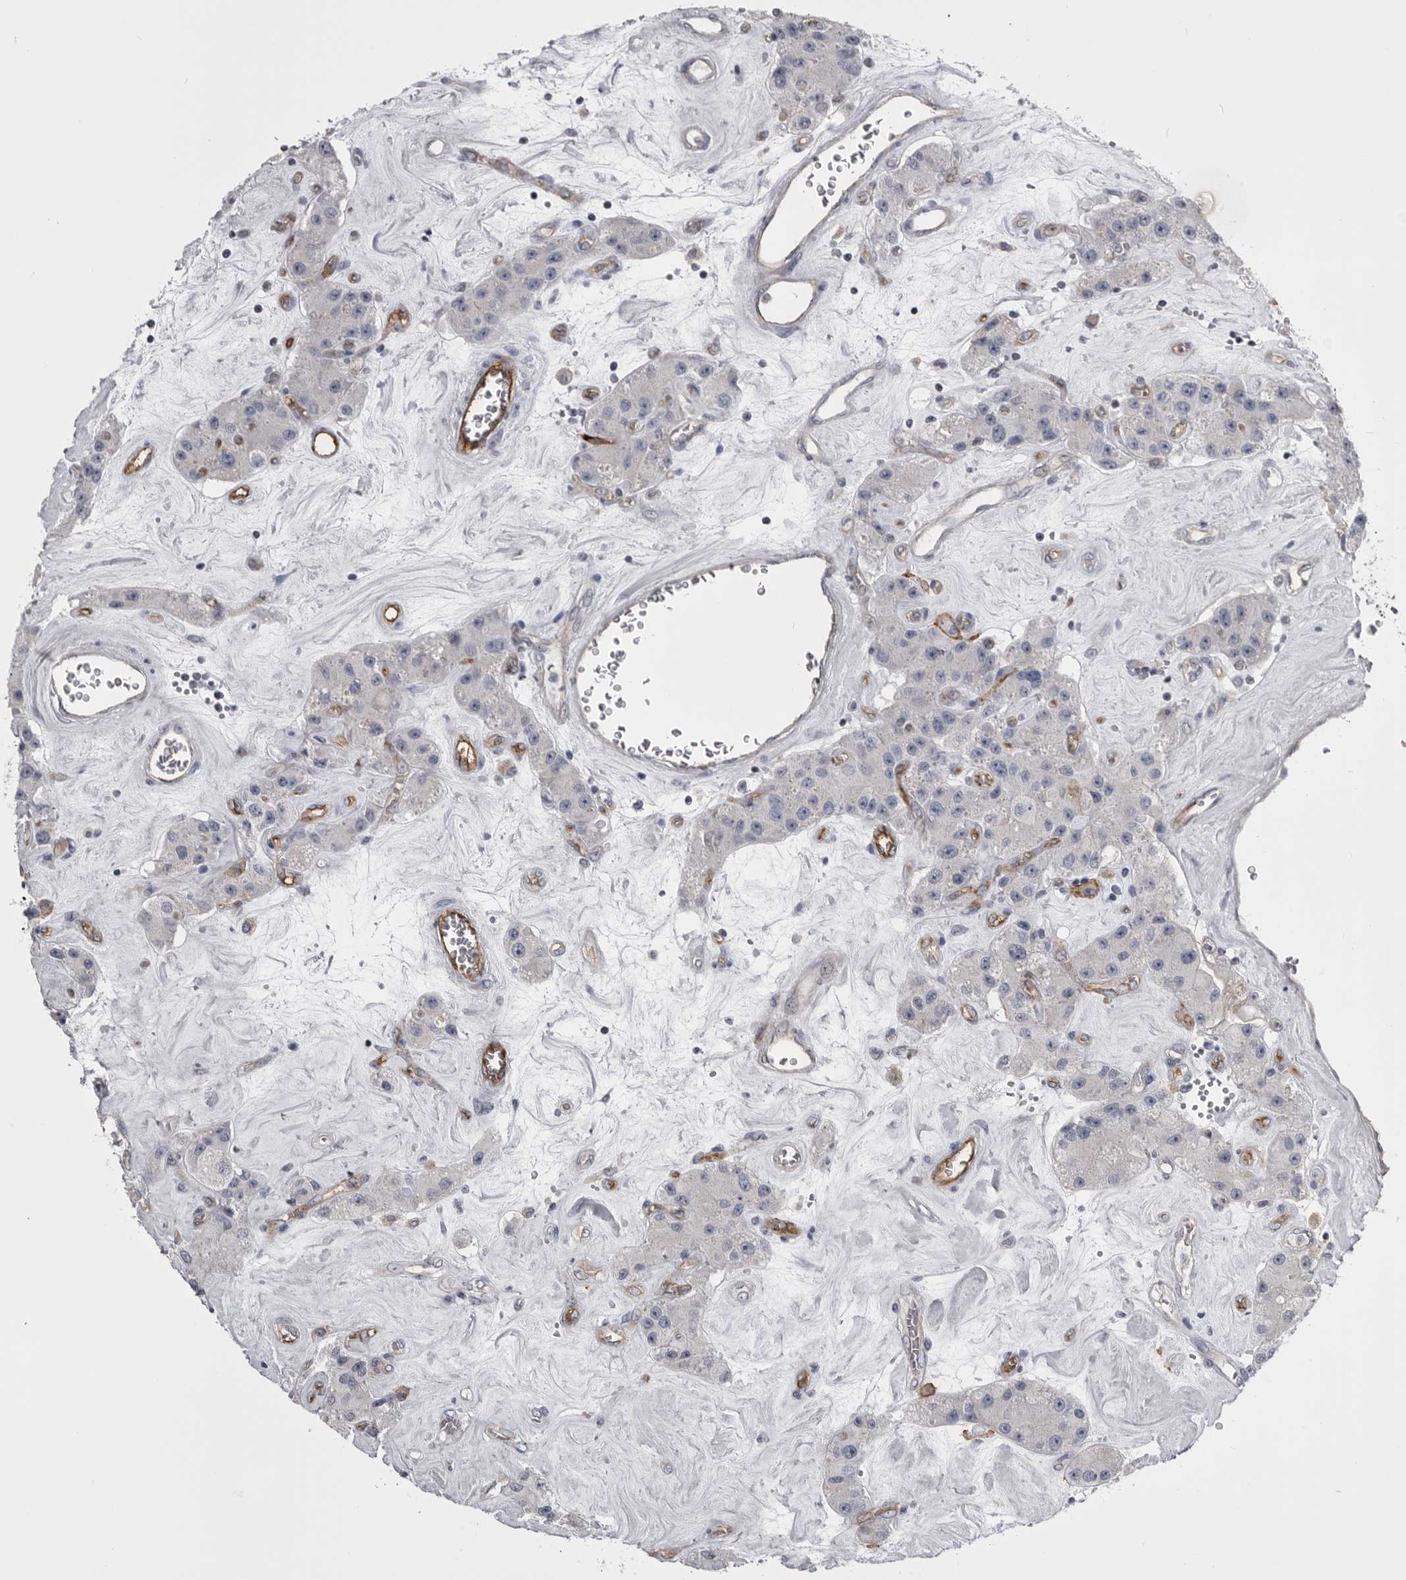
{"staining": {"intensity": "negative", "quantity": "none", "location": "none"}, "tissue": "carcinoid", "cell_type": "Tumor cells", "image_type": "cancer", "snomed": [{"axis": "morphology", "description": "Carcinoid, malignant, NOS"}, {"axis": "topography", "description": "Pancreas"}], "caption": "A high-resolution micrograph shows immunohistochemistry staining of carcinoid, which demonstrates no significant positivity in tumor cells.", "gene": "OPLAH", "patient": {"sex": "male", "age": 41}}